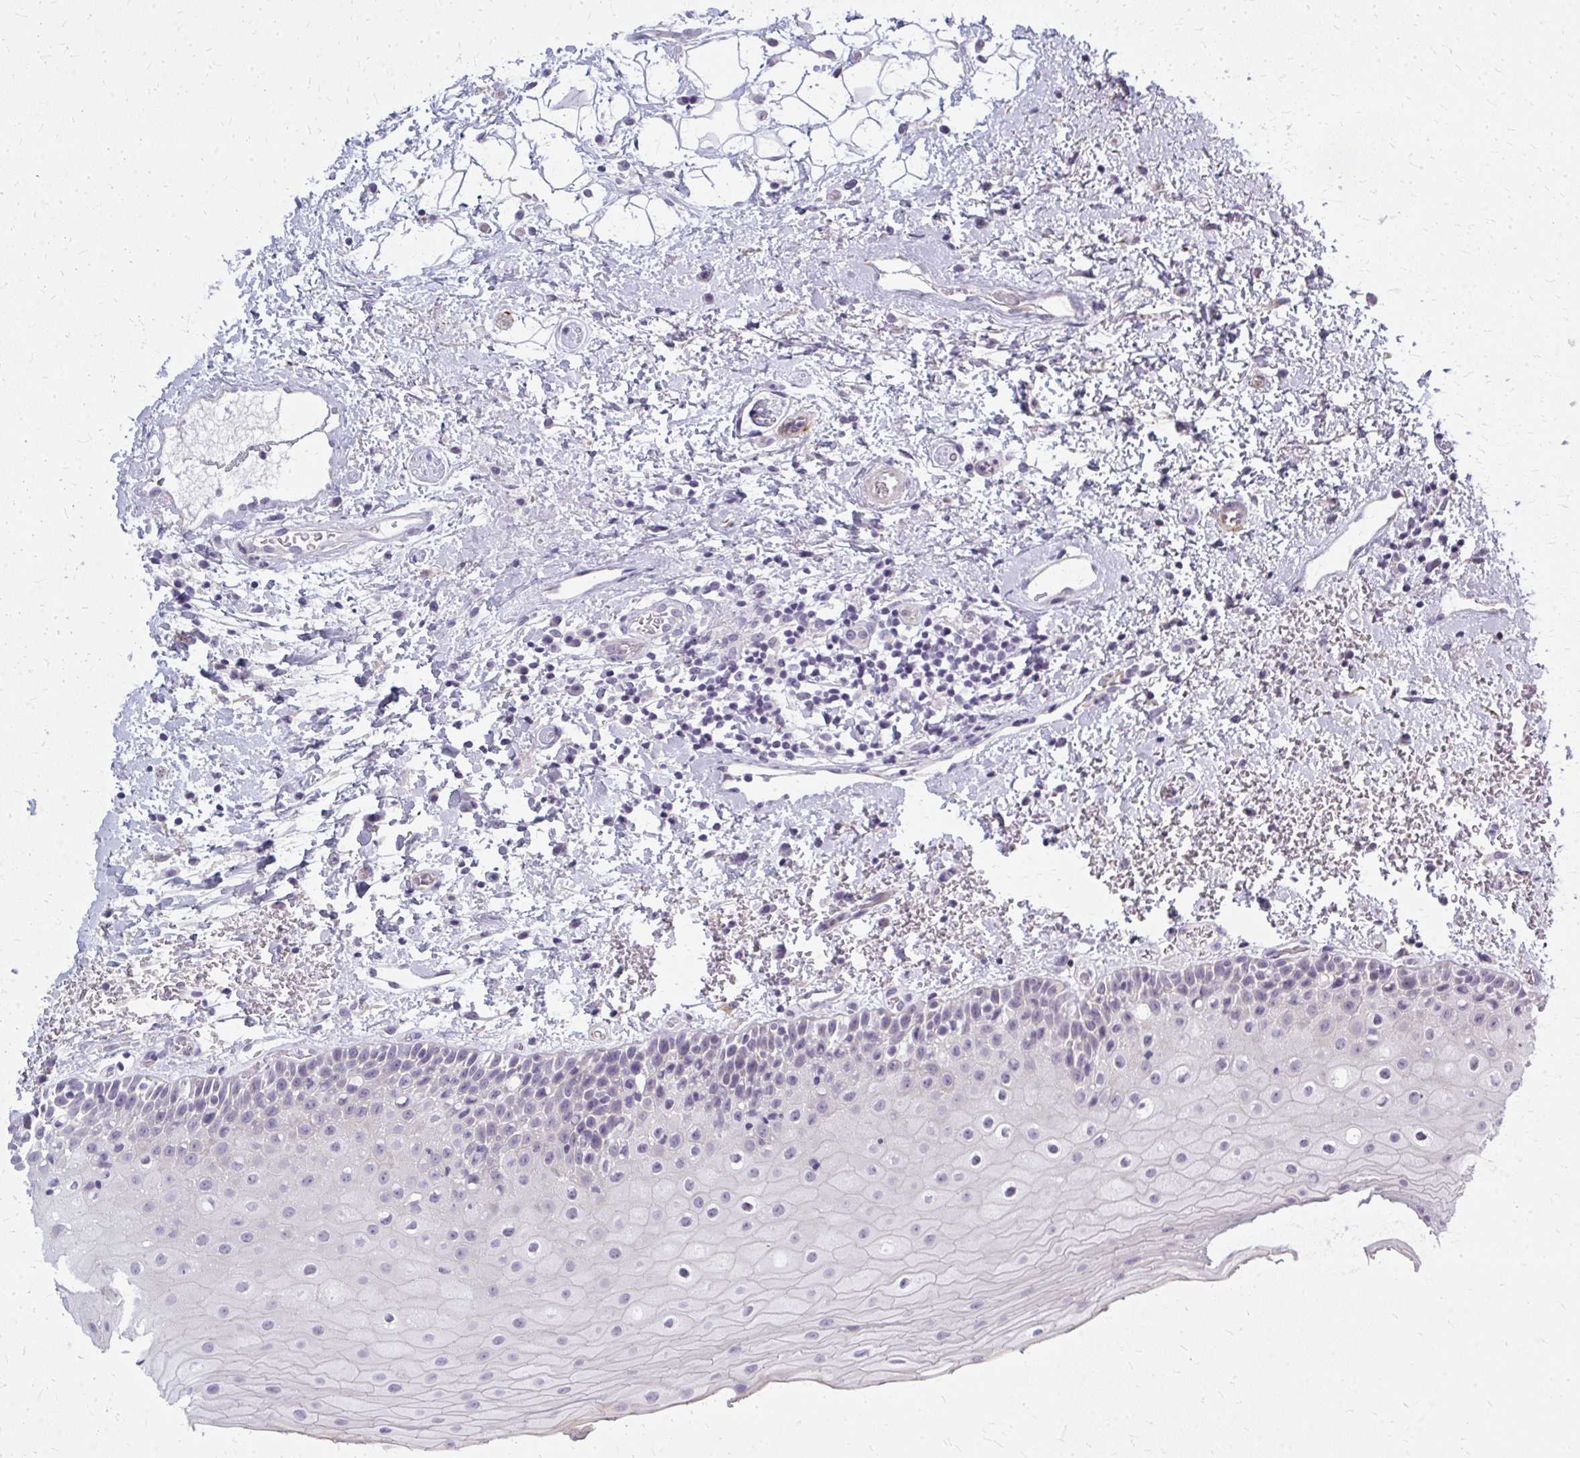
{"staining": {"intensity": "negative", "quantity": "none", "location": "none"}, "tissue": "oral mucosa", "cell_type": "Squamous epithelial cells", "image_type": "normal", "snomed": [{"axis": "morphology", "description": "Normal tissue, NOS"}, {"axis": "topography", "description": "Oral tissue"}], "caption": "Benign oral mucosa was stained to show a protein in brown. There is no significant positivity in squamous epithelial cells. Nuclei are stained in blue.", "gene": "CASQ2", "patient": {"sex": "female", "age": 82}}